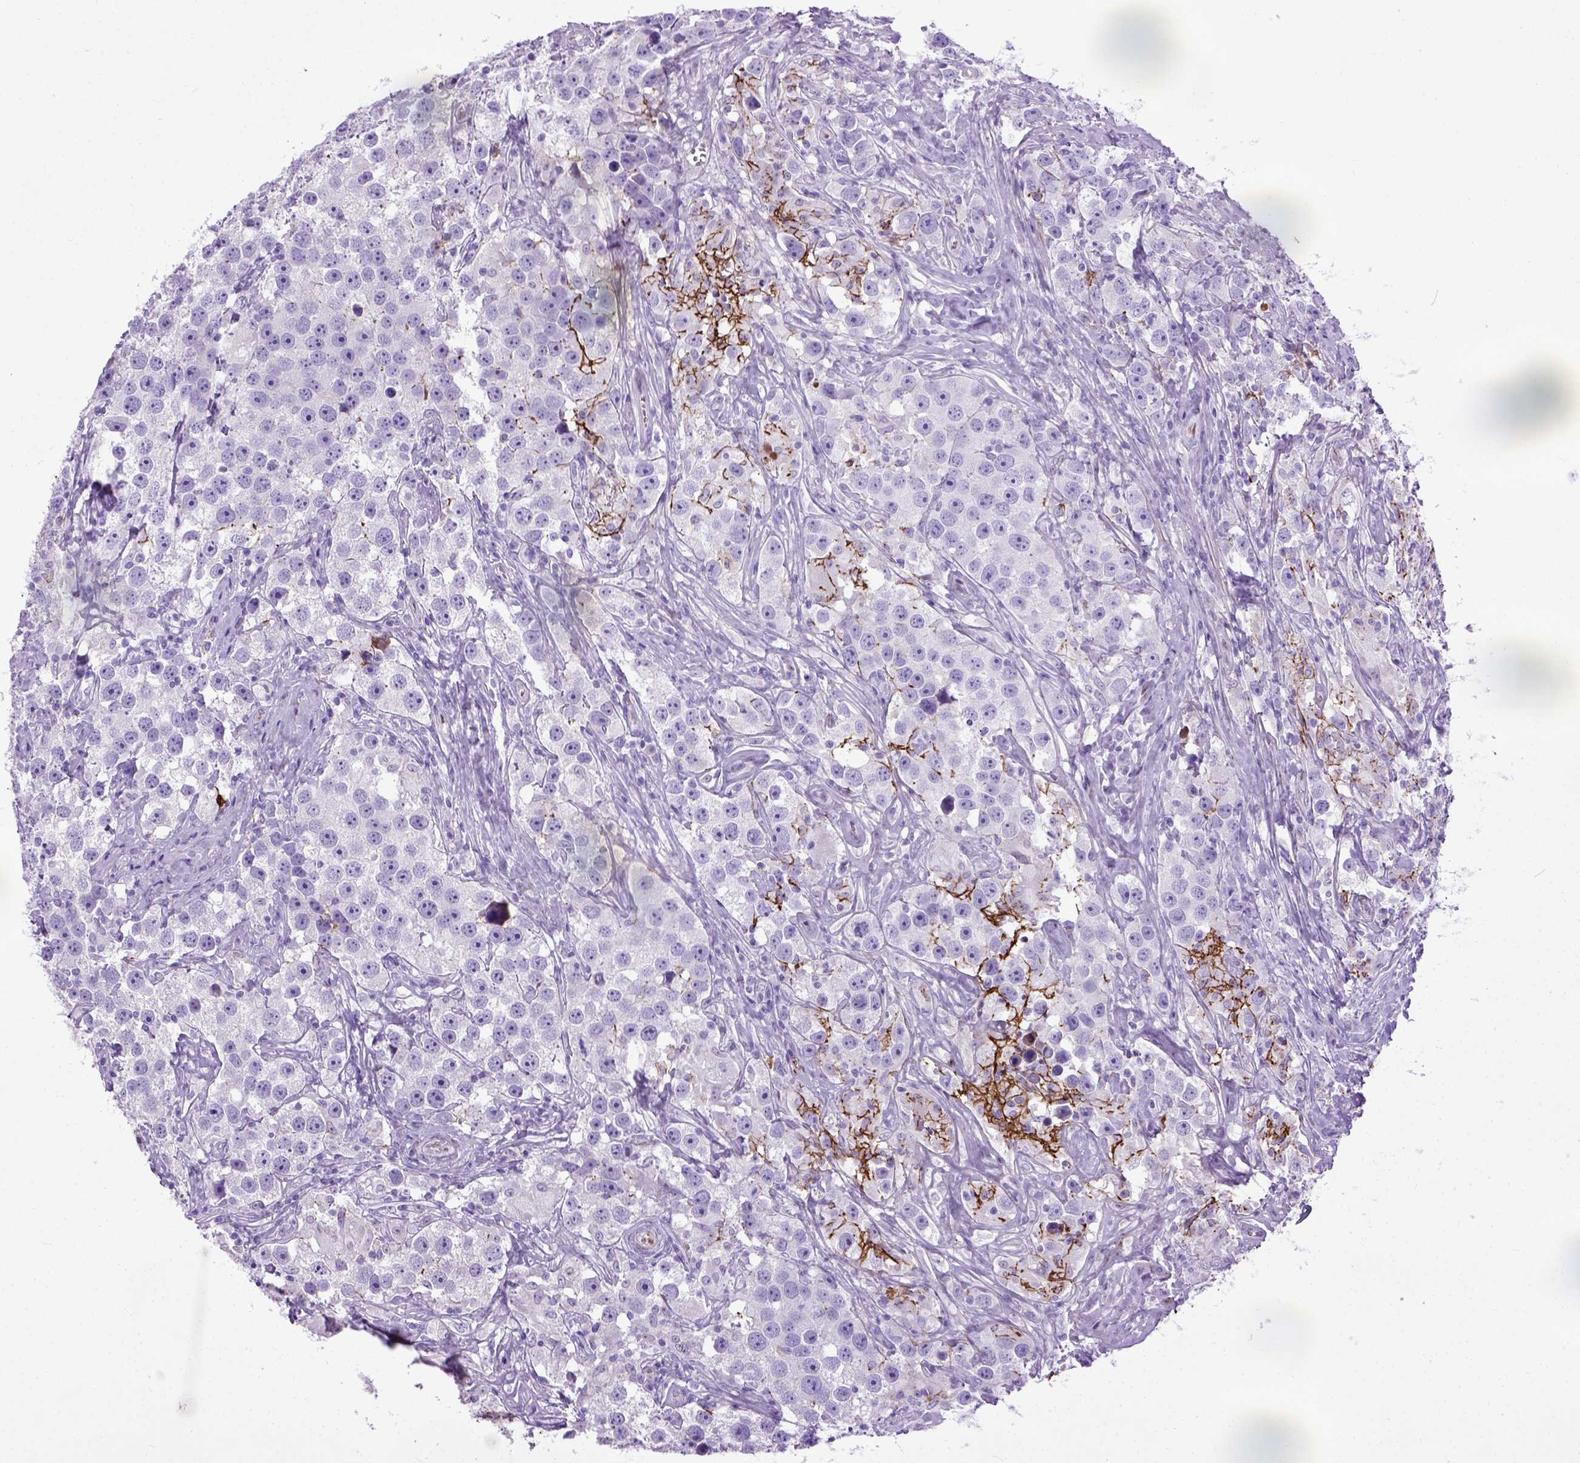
{"staining": {"intensity": "negative", "quantity": "none", "location": "none"}, "tissue": "testis cancer", "cell_type": "Tumor cells", "image_type": "cancer", "snomed": [{"axis": "morphology", "description": "Seminoma, NOS"}, {"axis": "topography", "description": "Testis"}], "caption": "DAB immunohistochemical staining of human seminoma (testis) shows no significant positivity in tumor cells. (Stains: DAB immunohistochemistry with hematoxylin counter stain, Microscopy: brightfield microscopy at high magnification).", "gene": "ADAMTS8", "patient": {"sex": "male", "age": 49}}